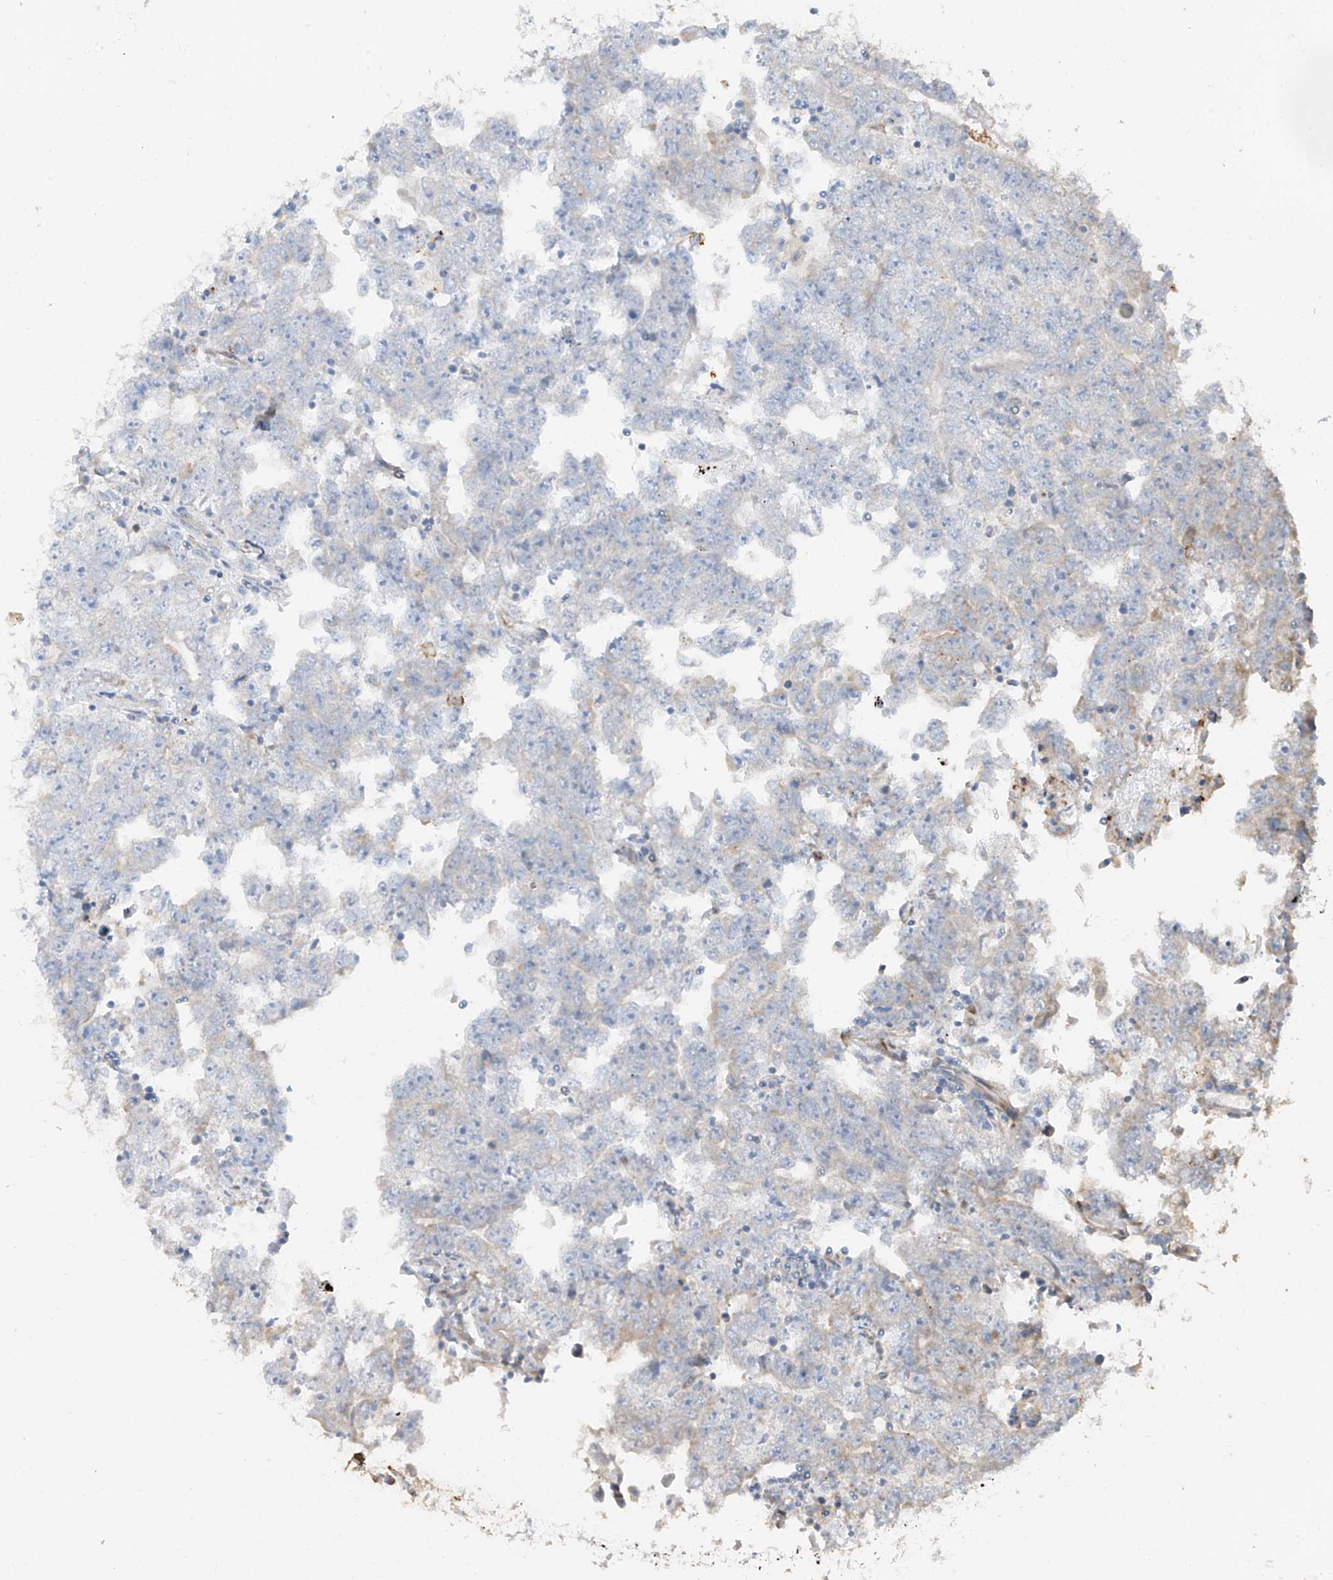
{"staining": {"intensity": "negative", "quantity": "none", "location": "none"}, "tissue": "testis cancer", "cell_type": "Tumor cells", "image_type": "cancer", "snomed": [{"axis": "morphology", "description": "Carcinoma, Embryonal, NOS"}, {"axis": "topography", "description": "Testis"}], "caption": "This is a image of immunohistochemistry staining of embryonal carcinoma (testis), which shows no staining in tumor cells.", "gene": "ABTB1", "patient": {"sex": "male", "age": 25}}